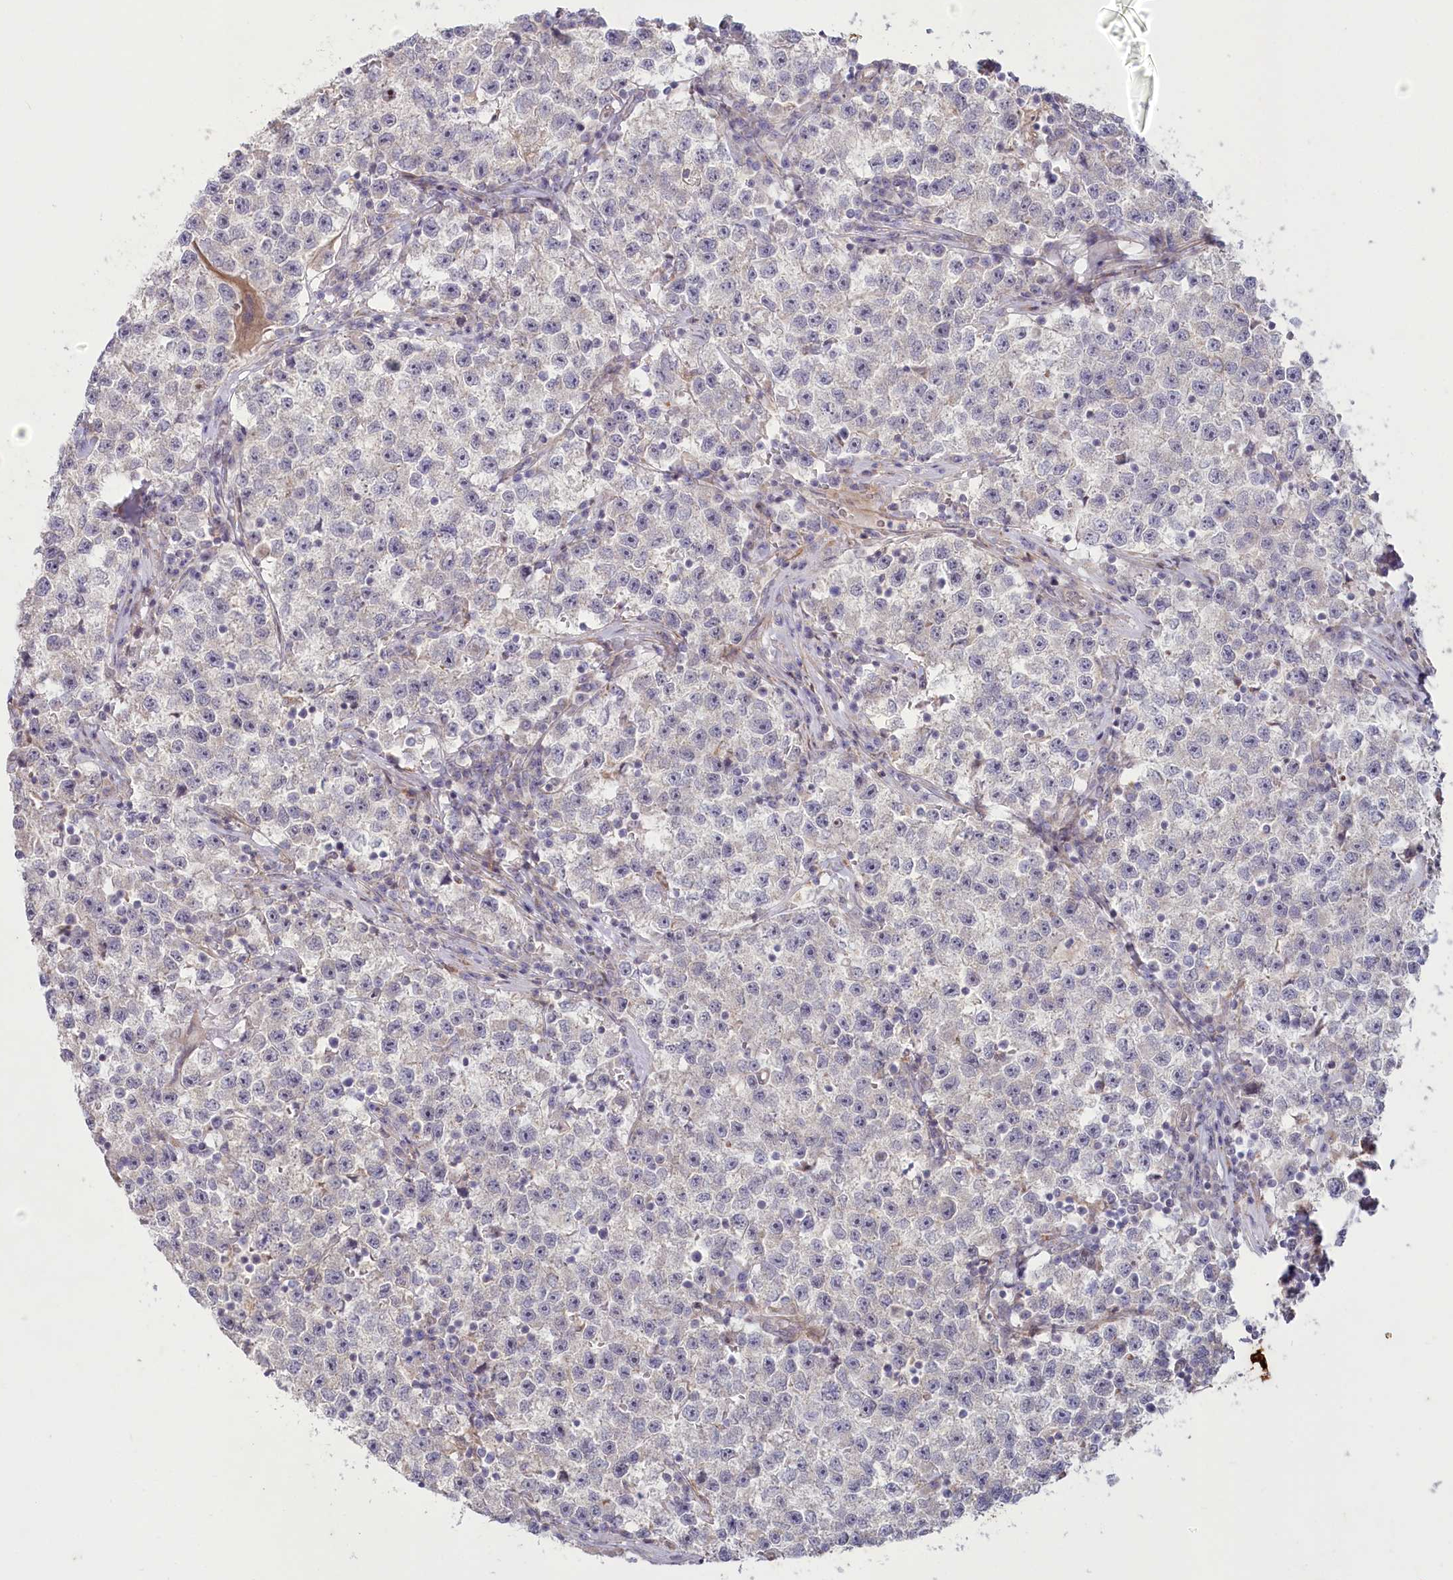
{"staining": {"intensity": "negative", "quantity": "none", "location": "none"}, "tissue": "testis cancer", "cell_type": "Tumor cells", "image_type": "cancer", "snomed": [{"axis": "morphology", "description": "Seminoma, NOS"}, {"axis": "topography", "description": "Testis"}], "caption": "IHC micrograph of neoplastic tissue: testis cancer stained with DAB demonstrates no significant protein expression in tumor cells.", "gene": "MTG1", "patient": {"sex": "male", "age": 22}}